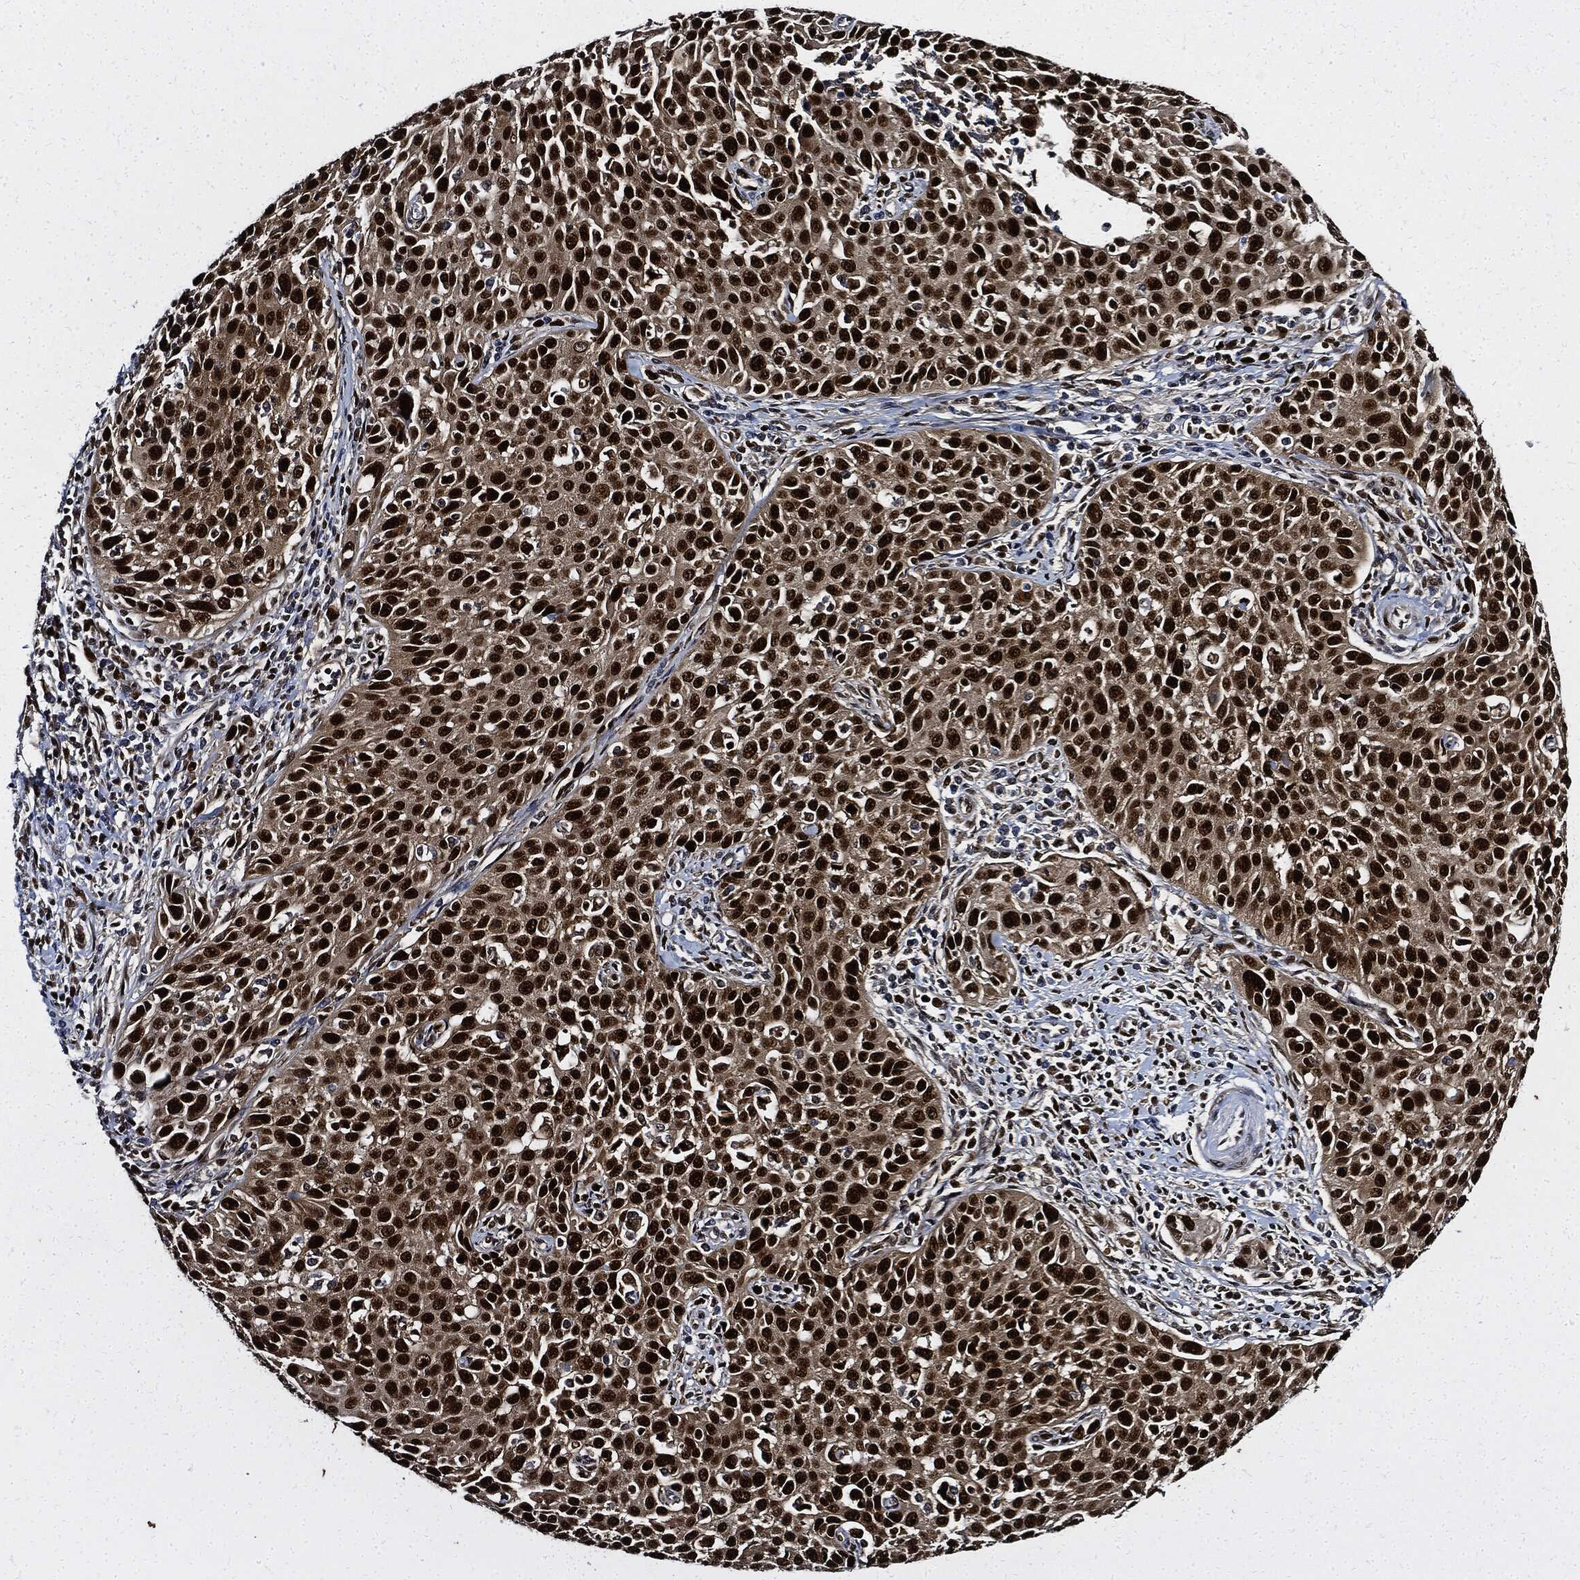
{"staining": {"intensity": "strong", "quantity": ">75%", "location": "nuclear"}, "tissue": "cervical cancer", "cell_type": "Tumor cells", "image_type": "cancer", "snomed": [{"axis": "morphology", "description": "Squamous cell carcinoma, NOS"}, {"axis": "topography", "description": "Cervix"}], "caption": "Immunohistochemistry histopathology image of neoplastic tissue: squamous cell carcinoma (cervical) stained using immunohistochemistry (IHC) exhibits high levels of strong protein expression localized specifically in the nuclear of tumor cells, appearing as a nuclear brown color.", "gene": "PCNA", "patient": {"sex": "female", "age": 26}}